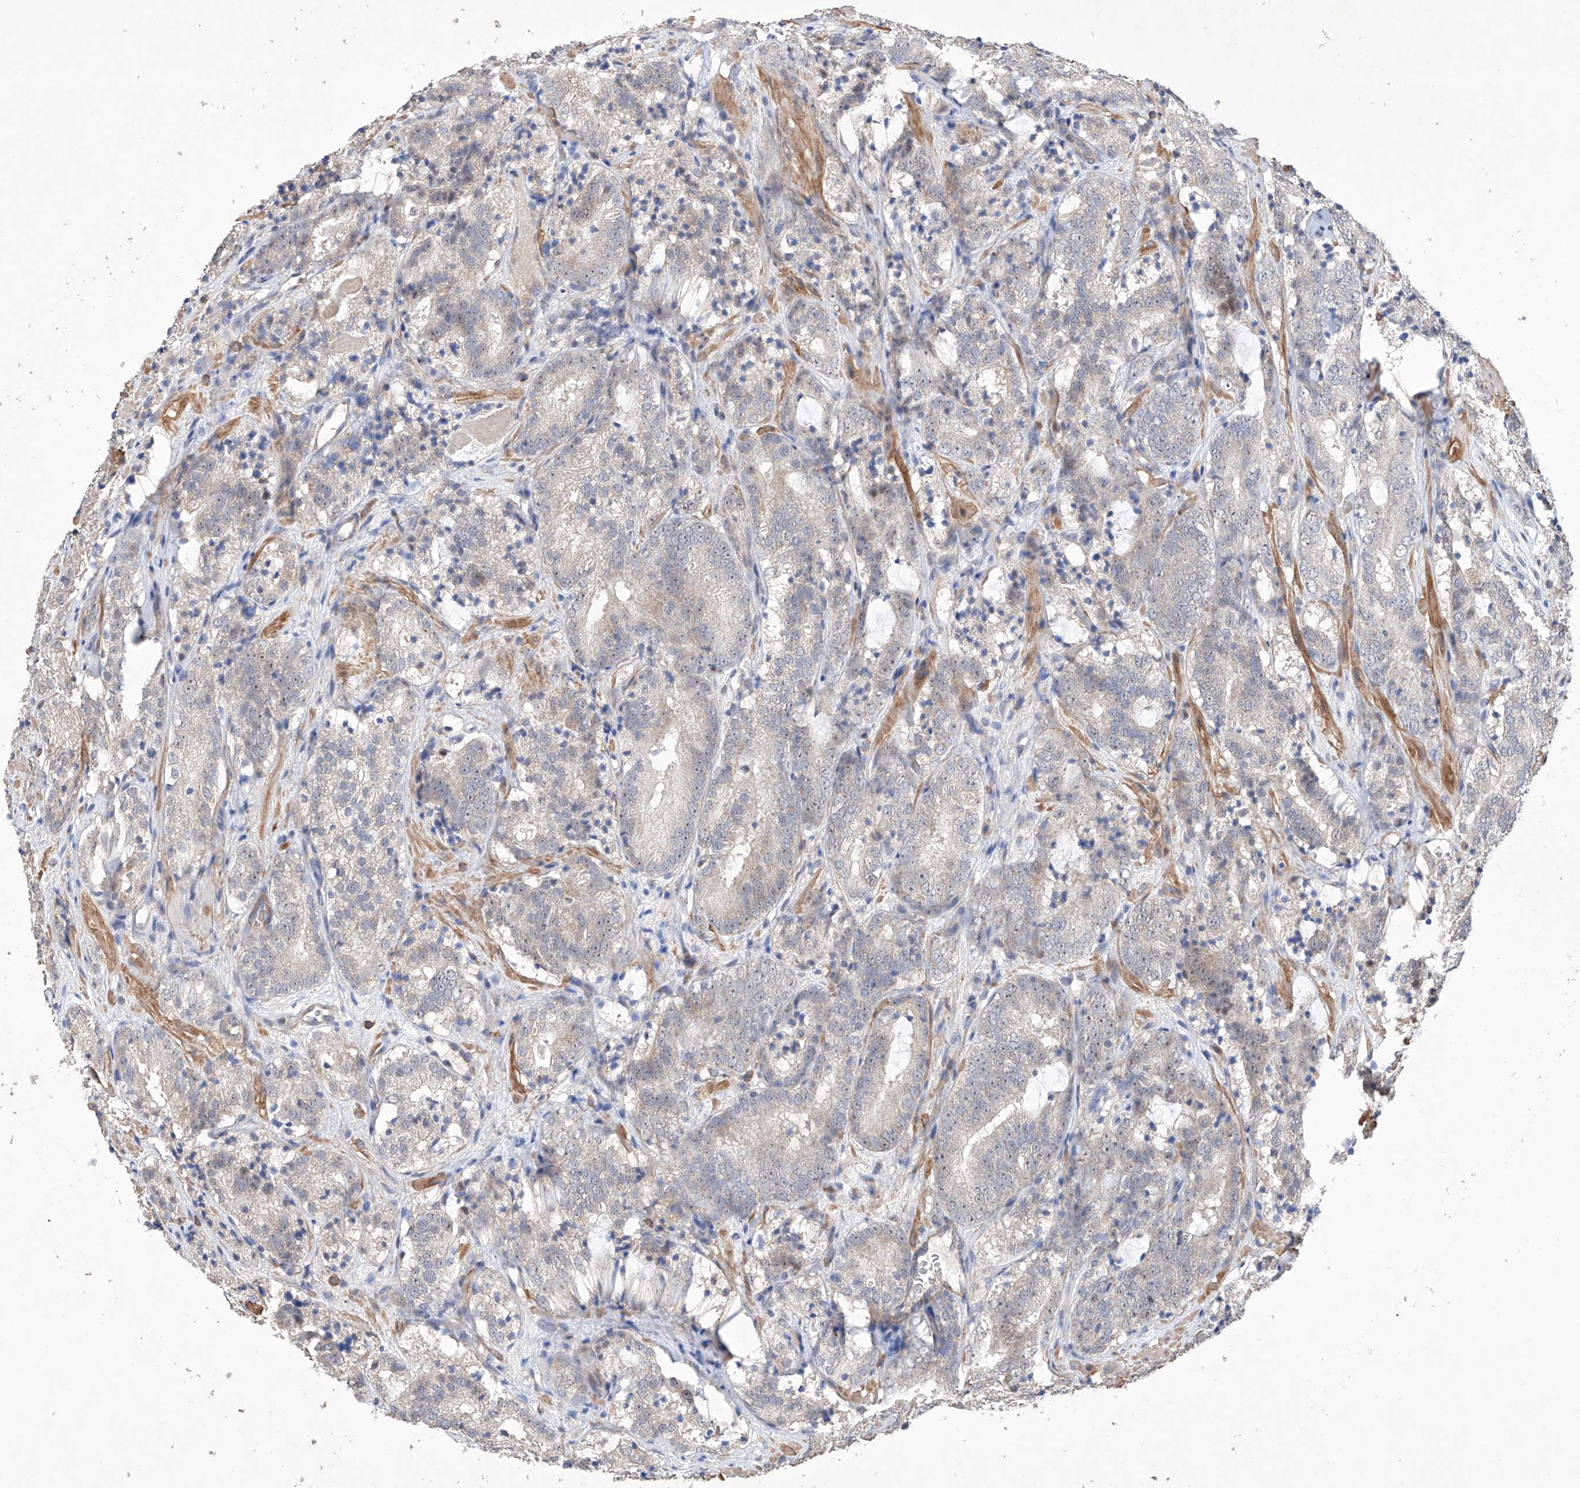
{"staining": {"intensity": "weak", "quantity": "25%-75%", "location": "cytoplasmic/membranous,nuclear"}, "tissue": "prostate cancer", "cell_type": "Tumor cells", "image_type": "cancer", "snomed": [{"axis": "morphology", "description": "Adenocarcinoma, High grade"}, {"axis": "topography", "description": "Prostate"}], "caption": "The photomicrograph demonstrates a brown stain indicating the presence of a protein in the cytoplasmic/membranous and nuclear of tumor cells in prostate adenocarcinoma (high-grade).", "gene": "AFG1L", "patient": {"sex": "male", "age": 57}}